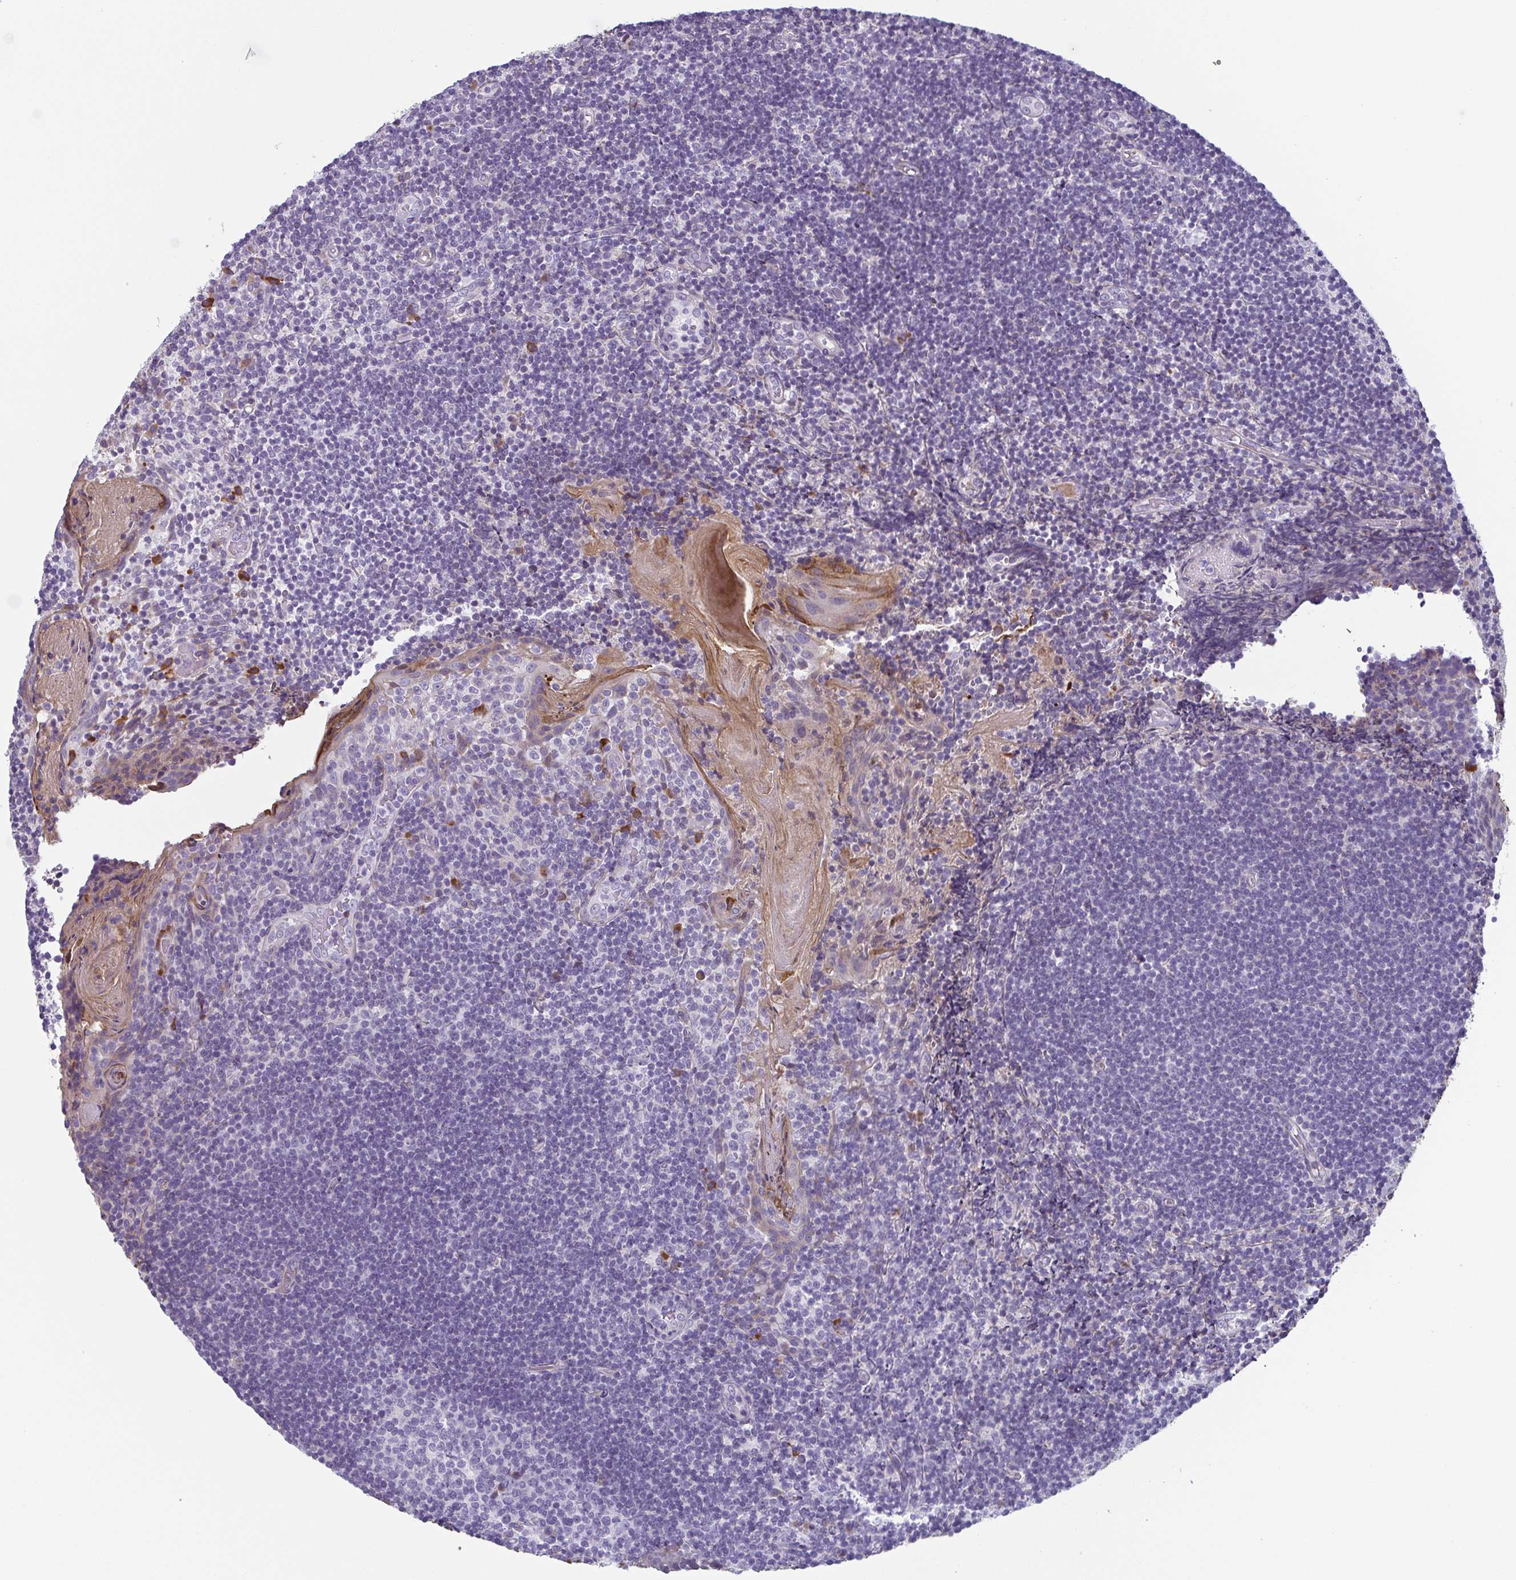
{"staining": {"intensity": "weak", "quantity": "<25%", "location": "cytoplasmic/membranous"}, "tissue": "tonsil", "cell_type": "Germinal center cells", "image_type": "normal", "snomed": [{"axis": "morphology", "description": "Normal tissue, NOS"}, {"axis": "topography", "description": "Tonsil"}], "caption": "Human tonsil stained for a protein using immunohistochemistry demonstrates no positivity in germinal center cells.", "gene": "ECM1", "patient": {"sex": "female", "age": 10}}